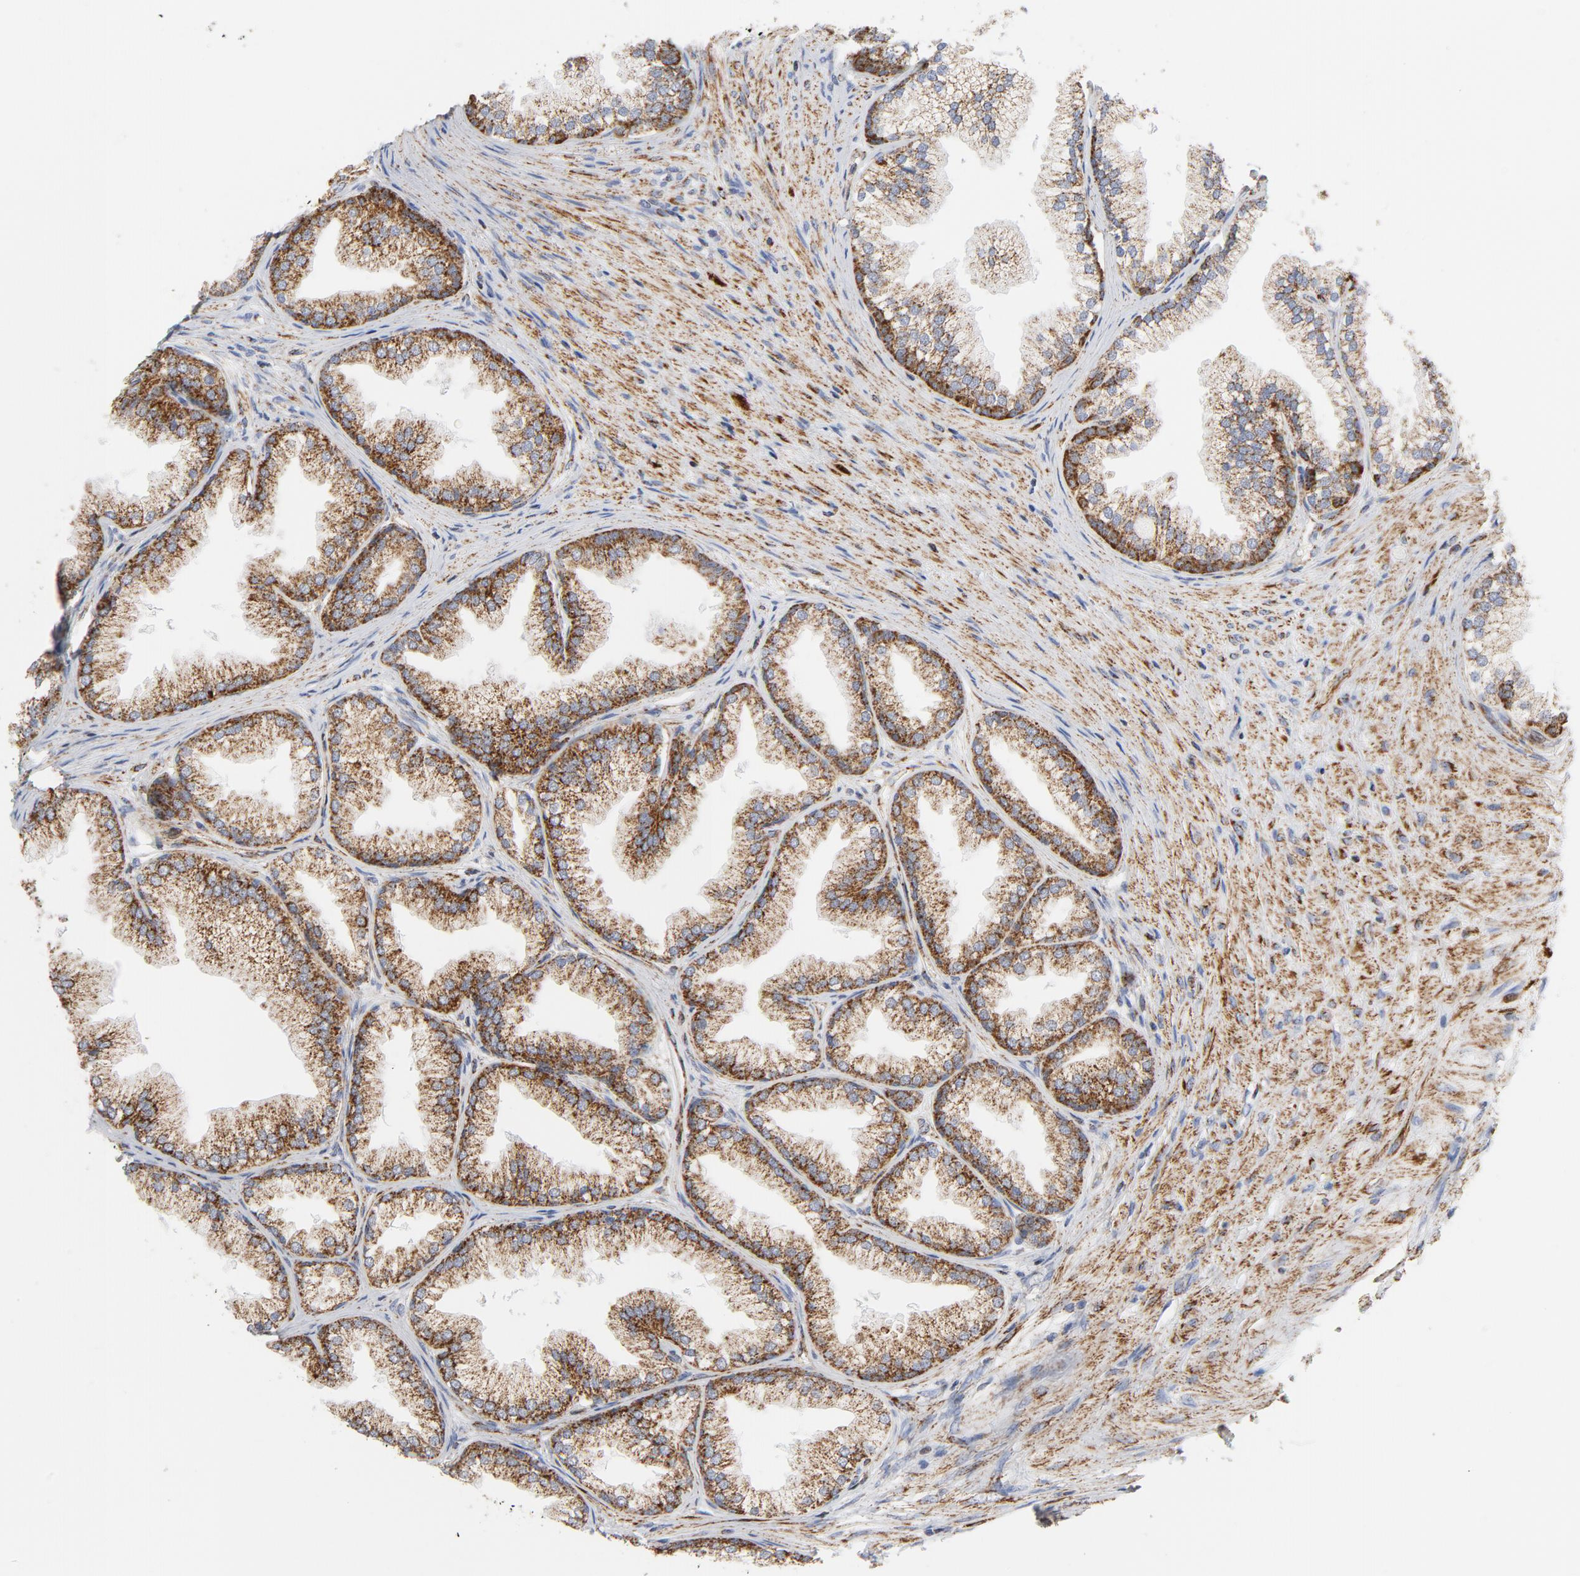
{"staining": {"intensity": "strong", "quantity": ">75%", "location": "cytoplasmic/membranous"}, "tissue": "prostate", "cell_type": "Glandular cells", "image_type": "normal", "snomed": [{"axis": "morphology", "description": "Normal tissue, NOS"}, {"axis": "topography", "description": "Prostate"}], "caption": "High-power microscopy captured an IHC image of benign prostate, revealing strong cytoplasmic/membranous expression in about >75% of glandular cells.", "gene": "CYCS", "patient": {"sex": "male", "age": 76}}